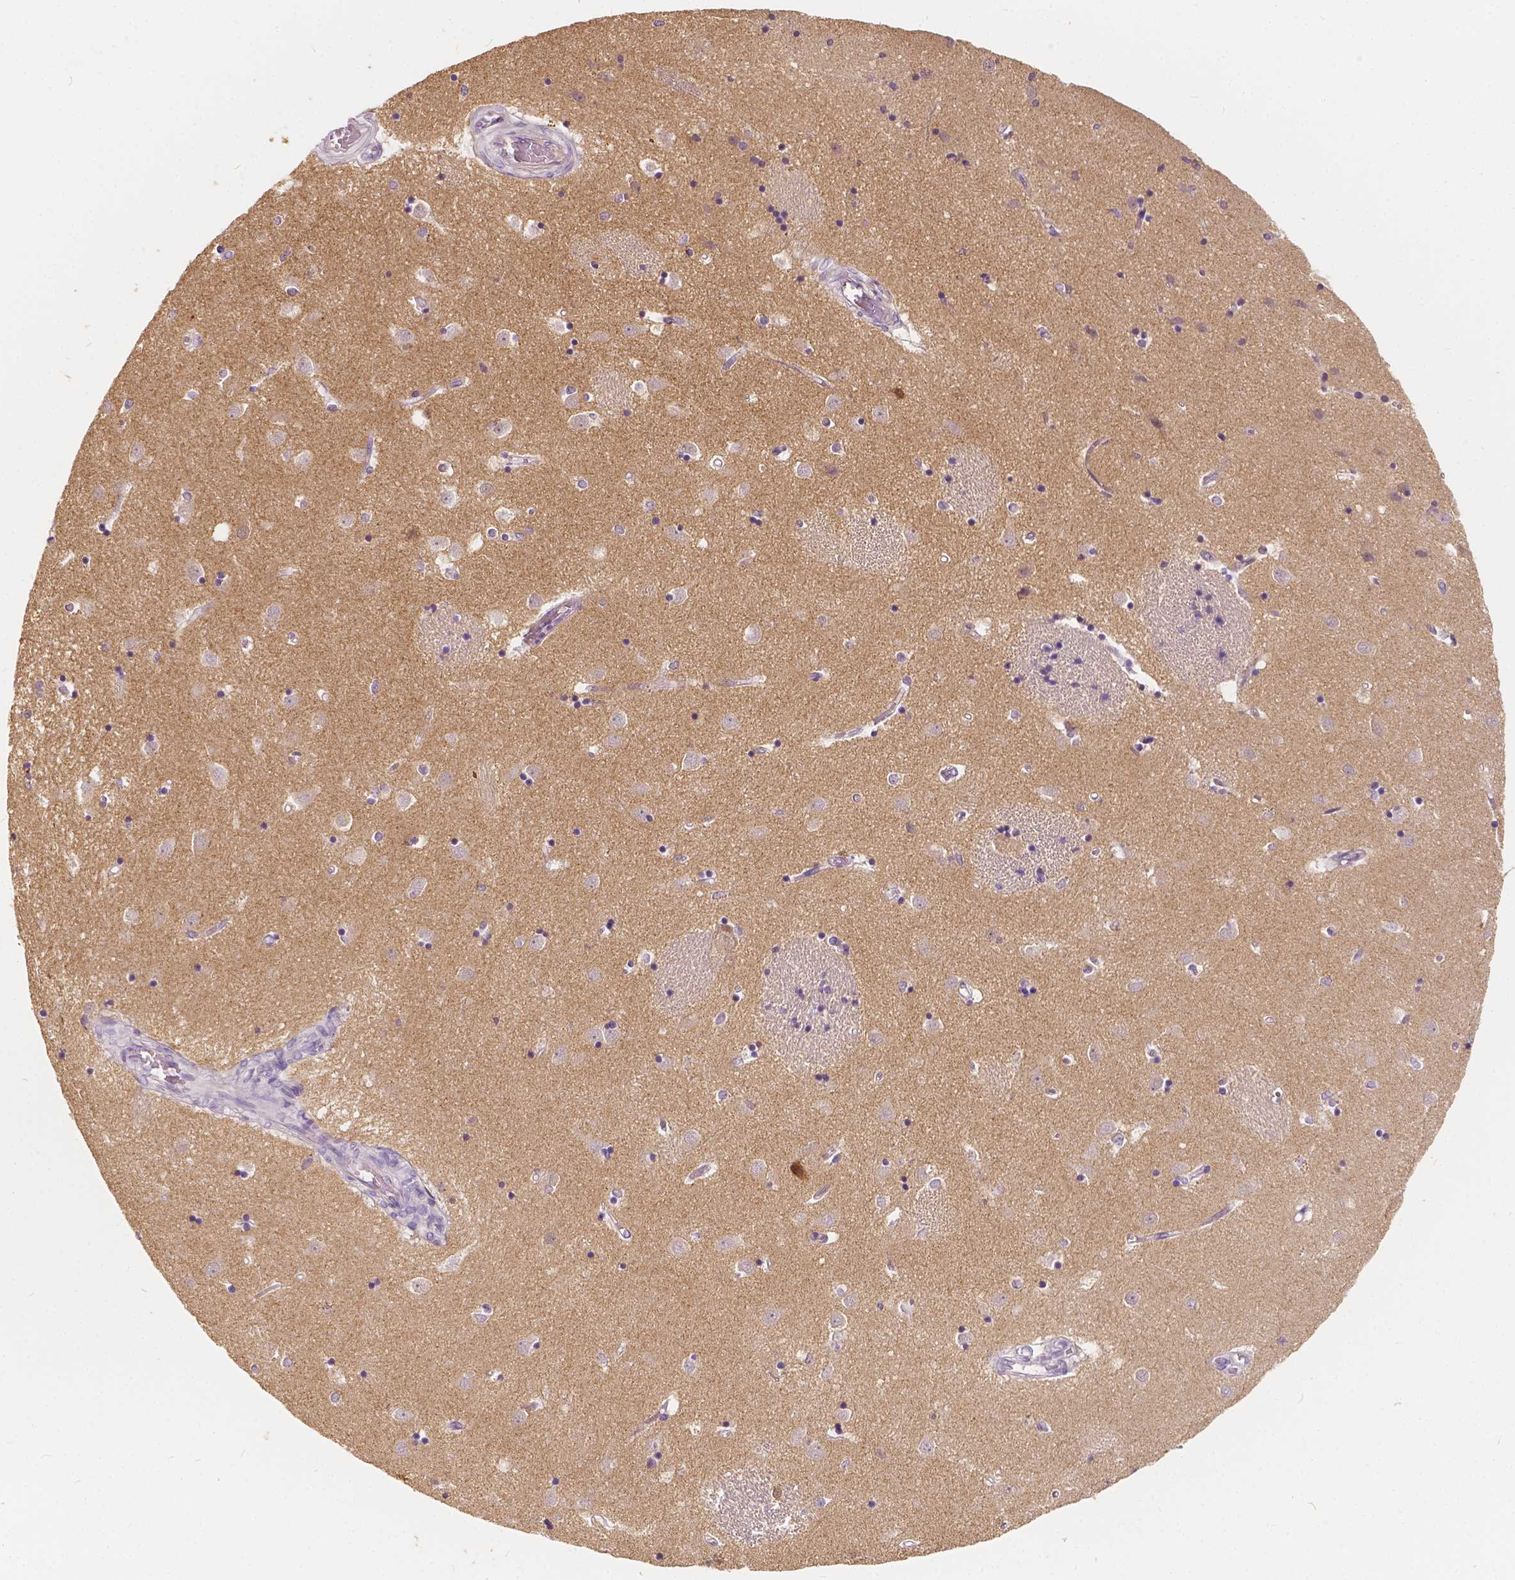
{"staining": {"intensity": "negative", "quantity": "none", "location": "none"}, "tissue": "caudate", "cell_type": "Glial cells", "image_type": "normal", "snomed": [{"axis": "morphology", "description": "Normal tissue, NOS"}, {"axis": "topography", "description": "Lateral ventricle wall"}], "caption": "Glial cells are negative for brown protein staining in normal caudate. (Brightfield microscopy of DAB immunohistochemistry at high magnification).", "gene": "KIAA0513", "patient": {"sex": "male", "age": 54}}